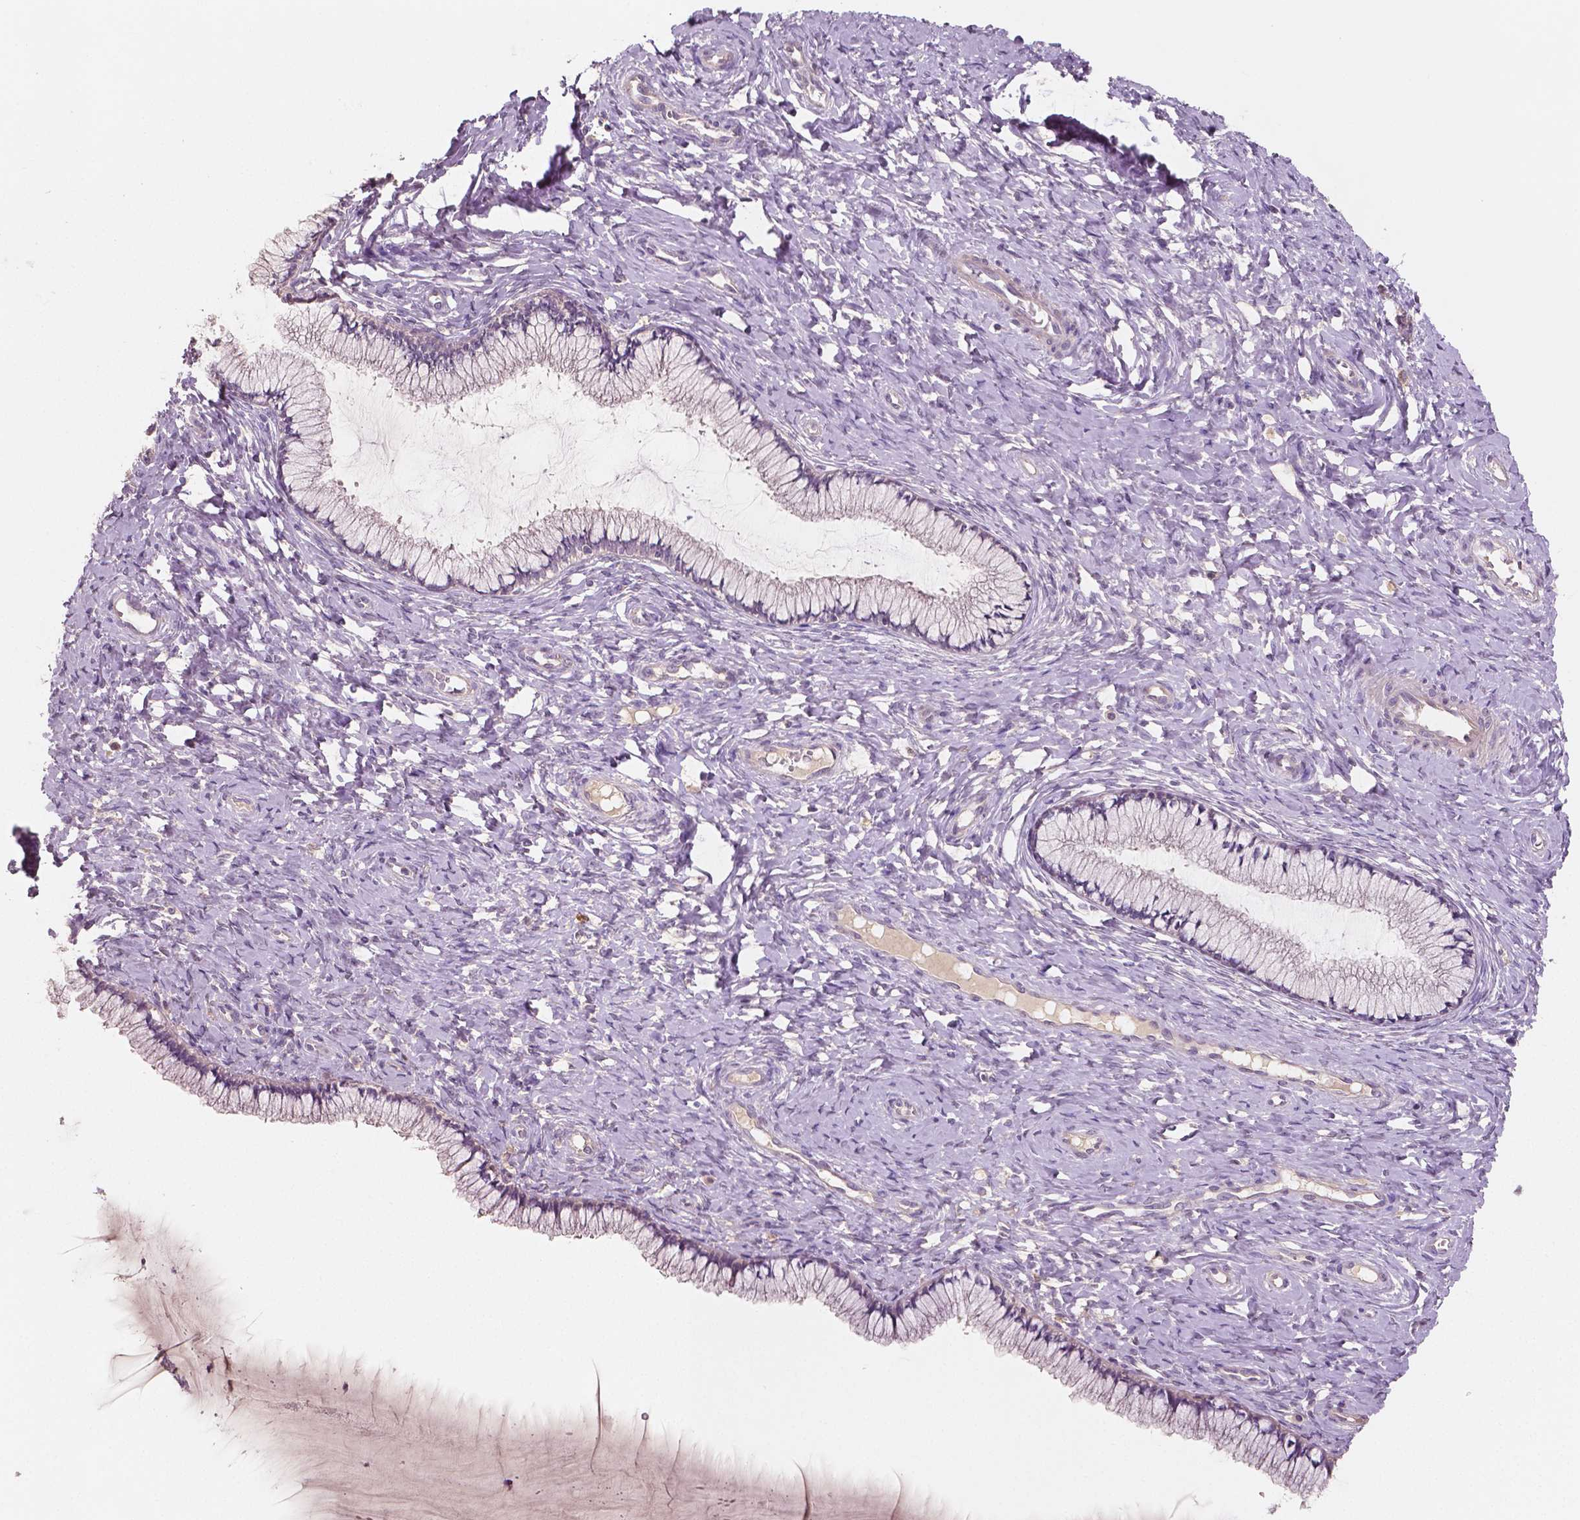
{"staining": {"intensity": "negative", "quantity": "none", "location": "none"}, "tissue": "cervix", "cell_type": "Glandular cells", "image_type": "normal", "snomed": [{"axis": "morphology", "description": "Normal tissue, NOS"}, {"axis": "topography", "description": "Cervix"}], "caption": "Immunohistochemistry (IHC) histopathology image of benign cervix: cervix stained with DAB exhibits no significant protein expression in glandular cells.", "gene": "LSM14B", "patient": {"sex": "female", "age": 37}}